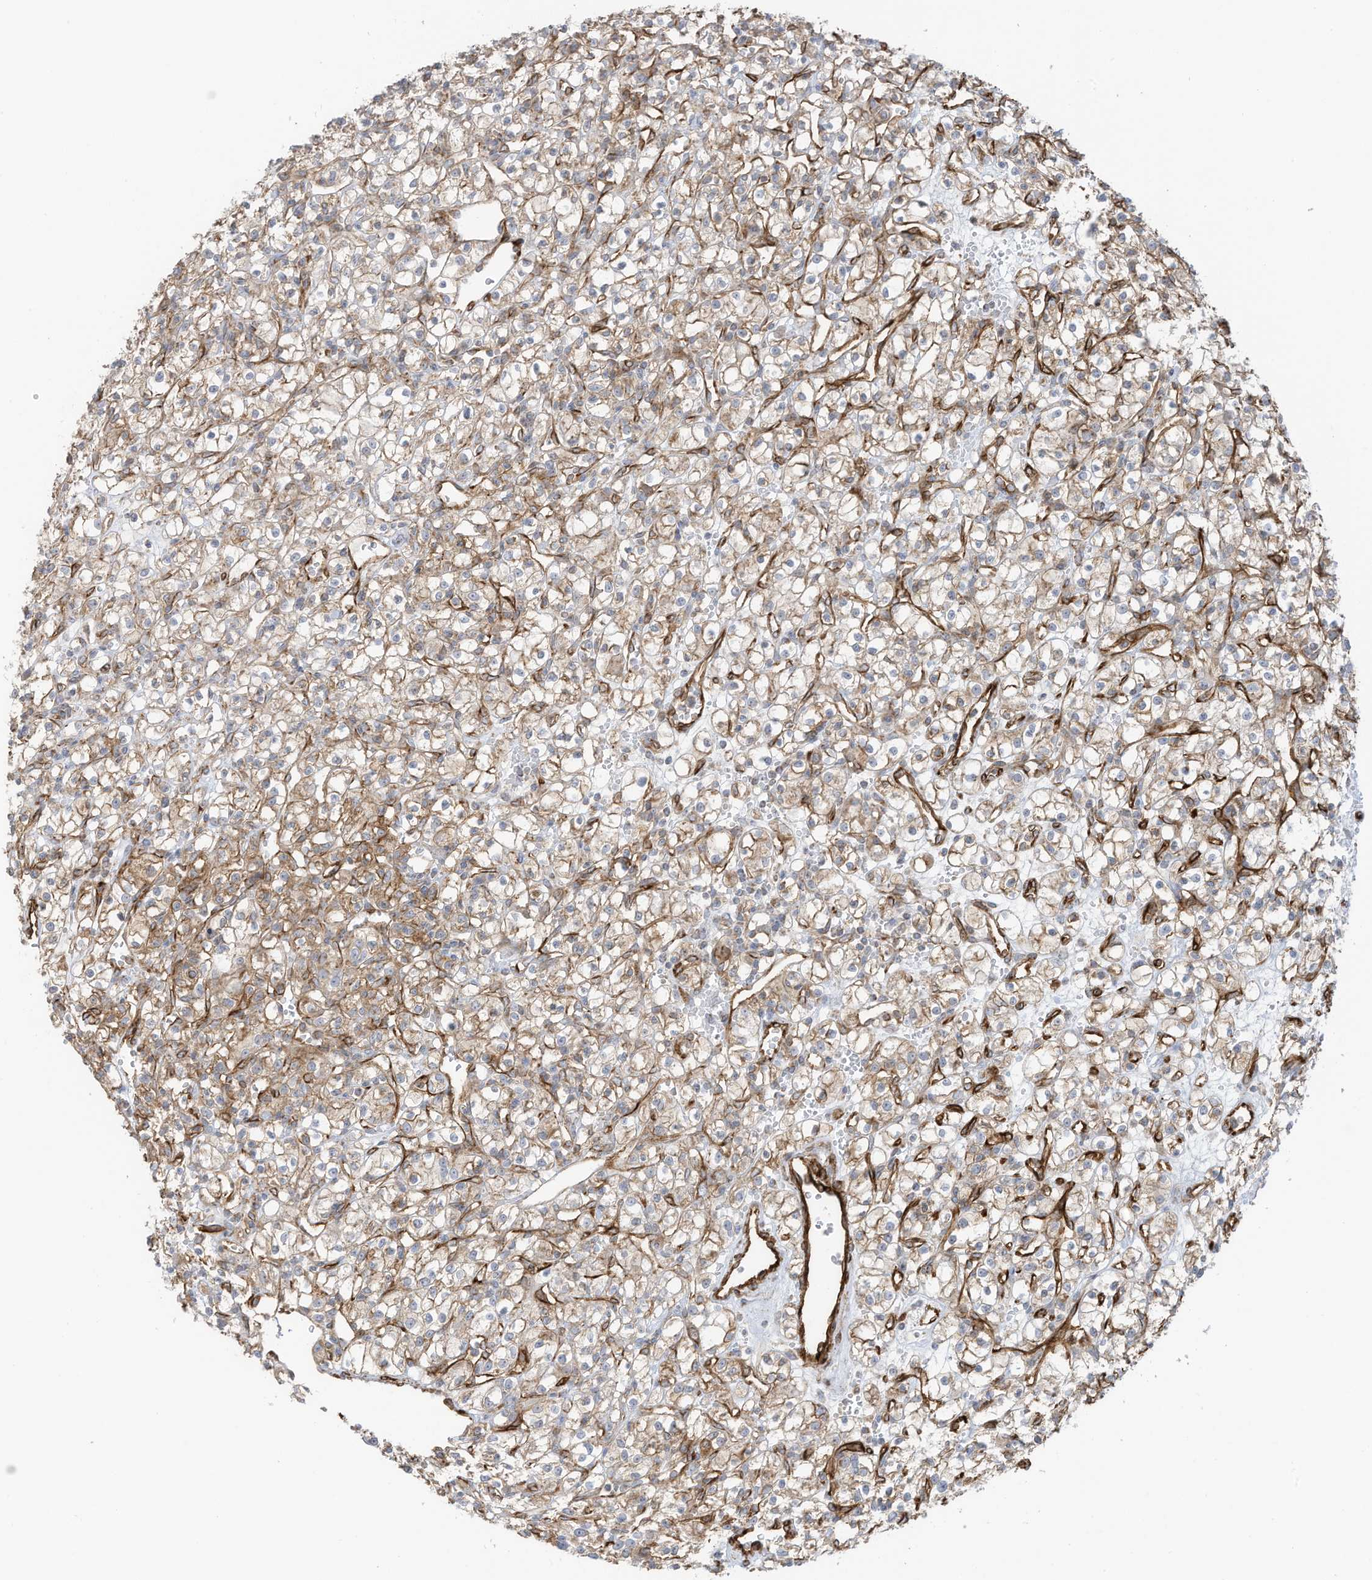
{"staining": {"intensity": "weak", "quantity": "25%-75%", "location": "cytoplasmic/membranous"}, "tissue": "renal cancer", "cell_type": "Tumor cells", "image_type": "cancer", "snomed": [{"axis": "morphology", "description": "Adenocarcinoma, NOS"}, {"axis": "topography", "description": "Kidney"}], "caption": "Weak cytoplasmic/membranous staining is seen in about 25%-75% of tumor cells in renal cancer.", "gene": "ABCB7", "patient": {"sex": "female", "age": 59}}